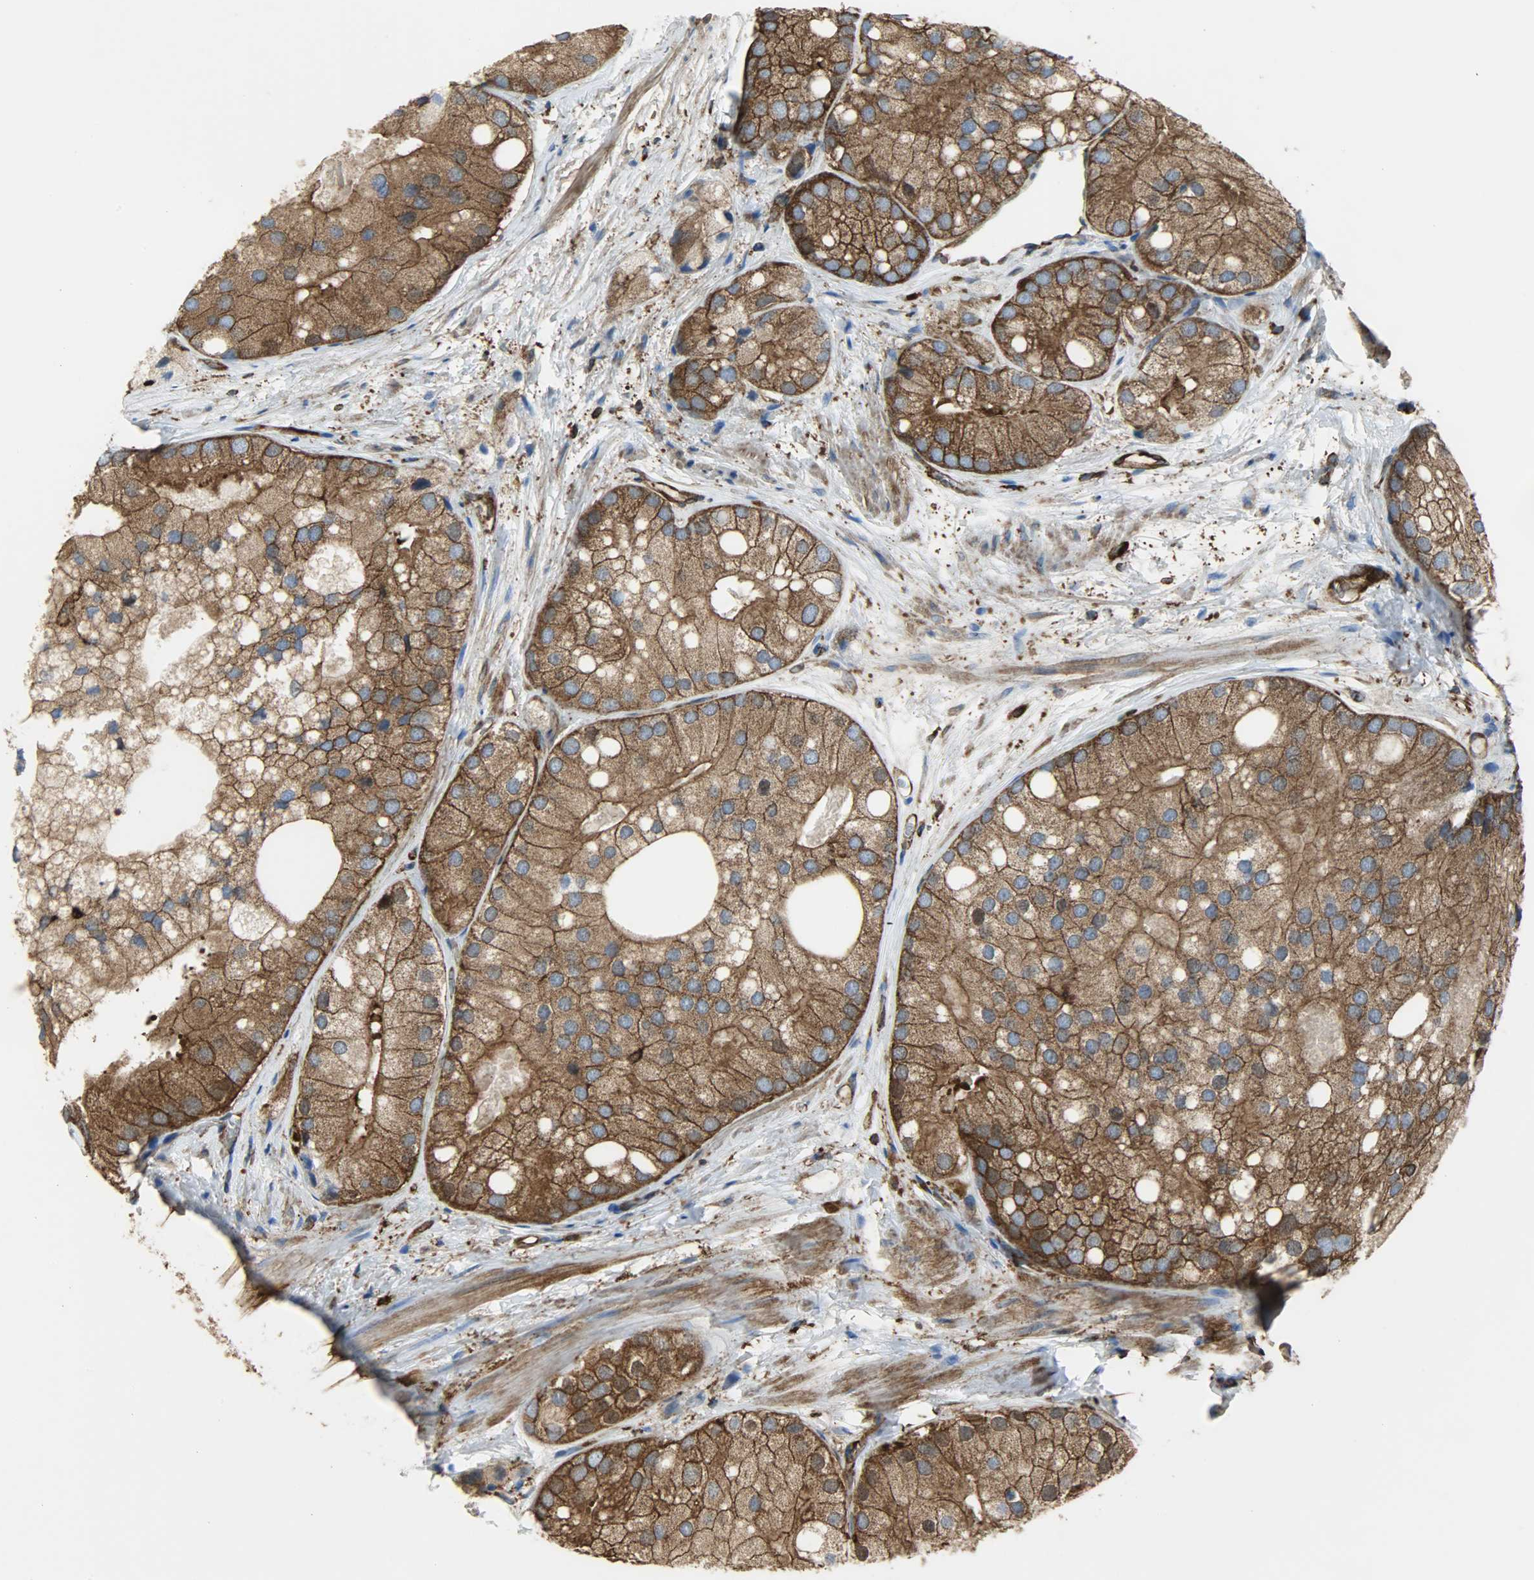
{"staining": {"intensity": "strong", "quantity": ">75%", "location": "cytoplasmic/membranous"}, "tissue": "prostate cancer", "cell_type": "Tumor cells", "image_type": "cancer", "snomed": [{"axis": "morphology", "description": "Adenocarcinoma, Low grade"}, {"axis": "topography", "description": "Prostate"}], "caption": "Immunohistochemical staining of prostate cancer displays strong cytoplasmic/membranous protein expression in approximately >75% of tumor cells. Using DAB (3,3'-diaminobenzidine) (brown) and hematoxylin (blue) stains, captured at high magnification using brightfield microscopy.", "gene": "VASP", "patient": {"sex": "male", "age": 69}}